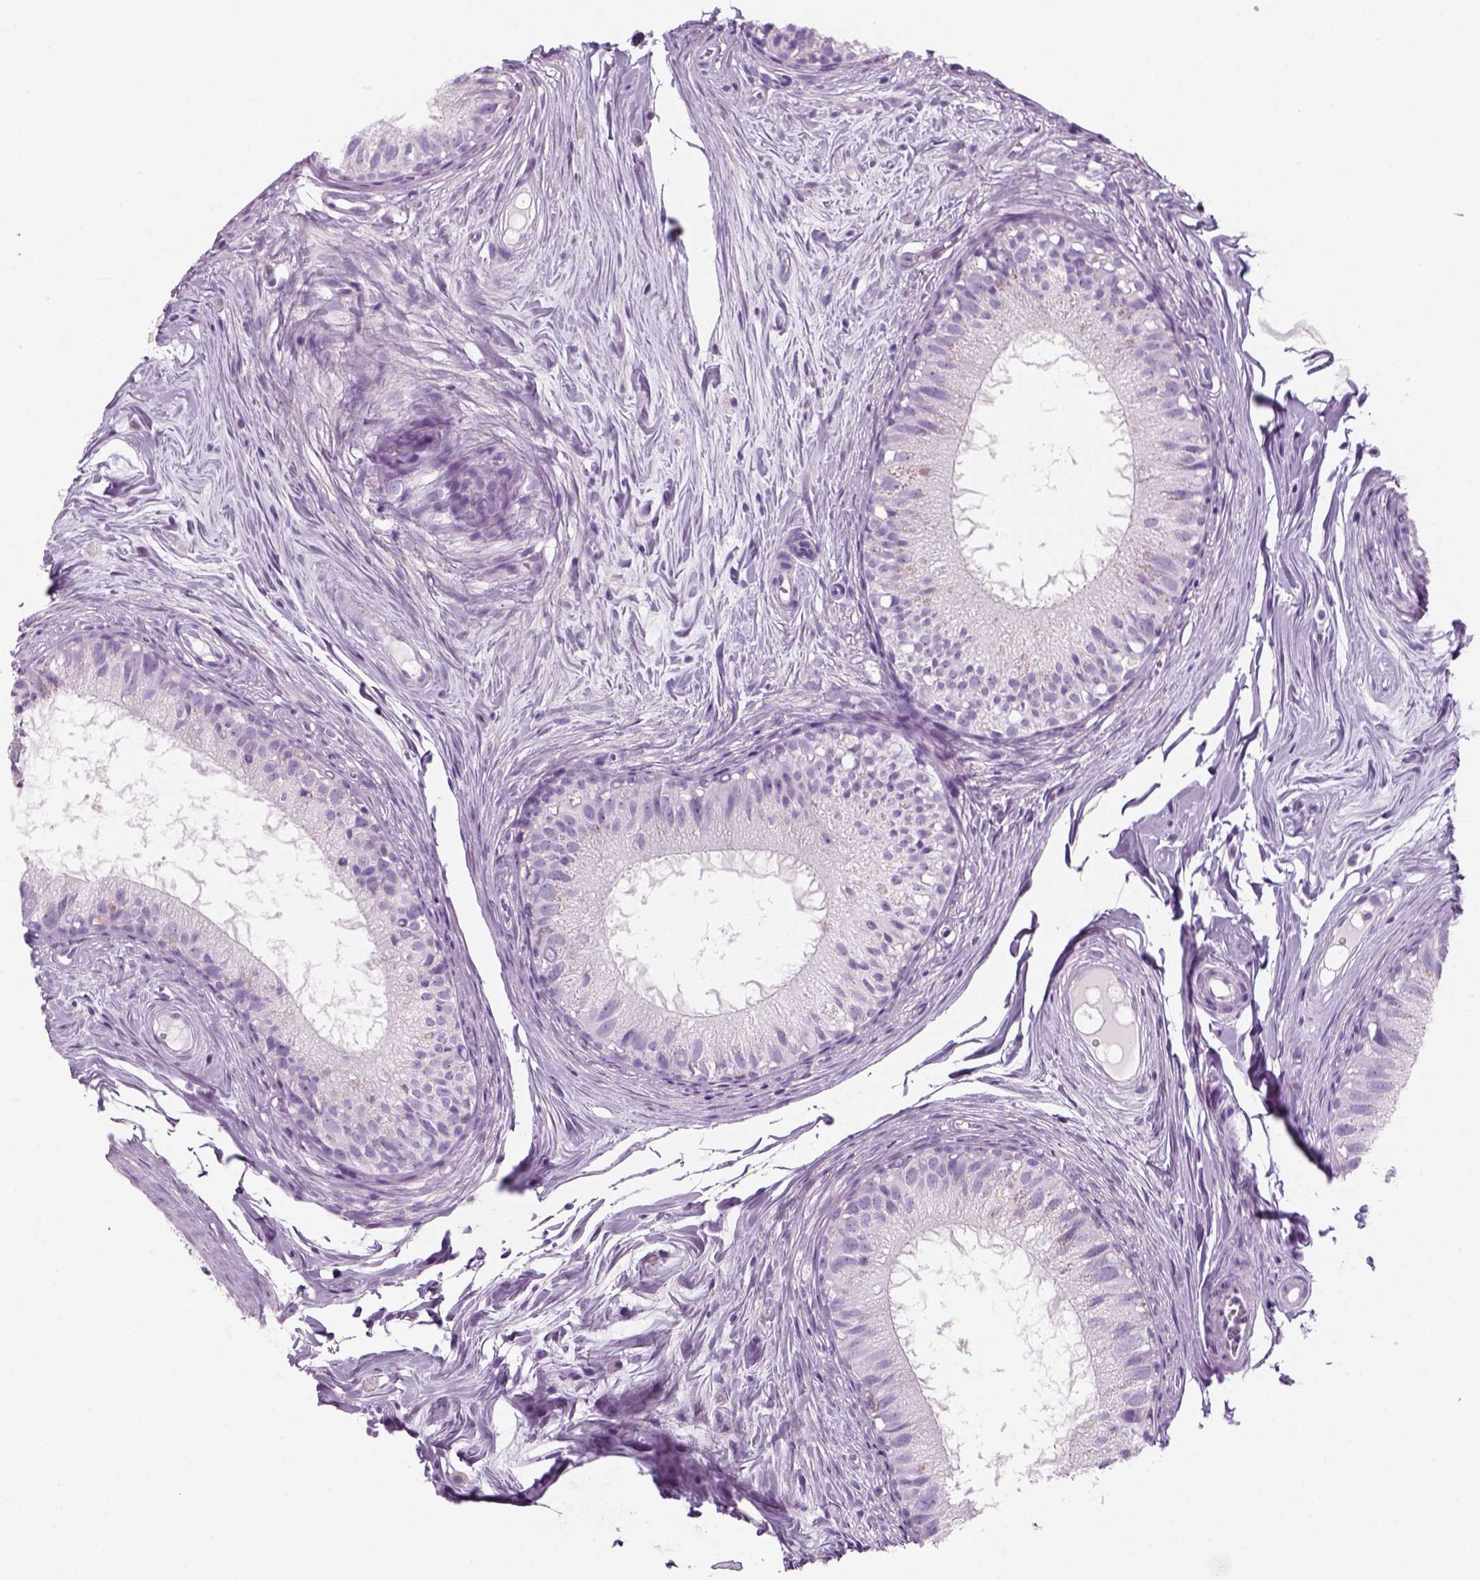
{"staining": {"intensity": "negative", "quantity": "none", "location": "none"}, "tissue": "epididymis", "cell_type": "Glandular cells", "image_type": "normal", "snomed": [{"axis": "morphology", "description": "Normal tissue, NOS"}, {"axis": "topography", "description": "Epididymis"}], "caption": "Histopathology image shows no protein positivity in glandular cells of unremarkable epididymis.", "gene": "KRTAP11", "patient": {"sex": "male", "age": 45}}